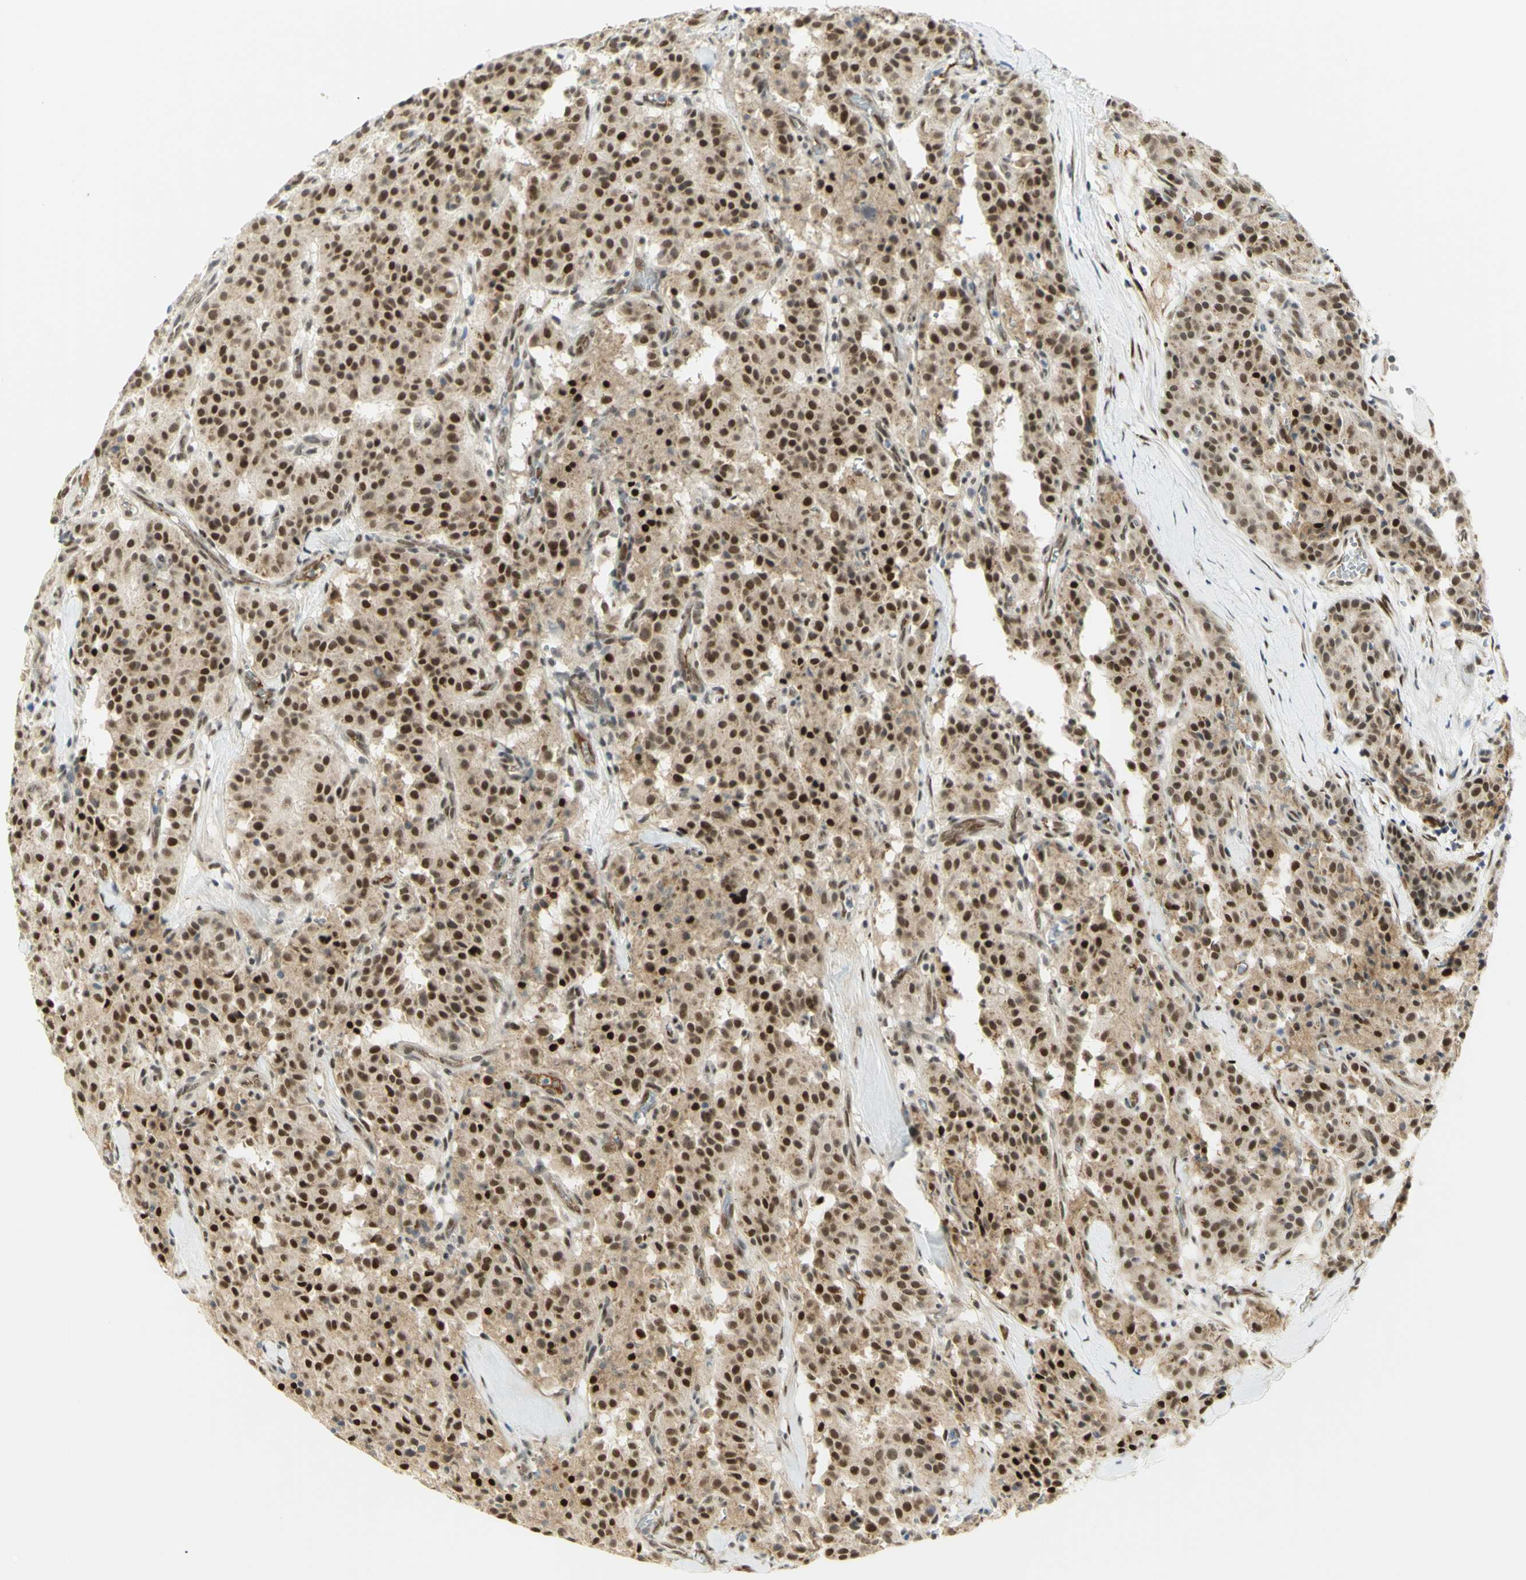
{"staining": {"intensity": "strong", "quantity": ">75%", "location": "nuclear"}, "tissue": "carcinoid", "cell_type": "Tumor cells", "image_type": "cancer", "snomed": [{"axis": "morphology", "description": "Carcinoid, malignant, NOS"}, {"axis": "topography", "description": "Lung"}], "caption": "A histopathology image showing strong nuclear staining in approximately >75% of tumor cells in carcinoid, as visualized by brown immunohistochemical staining.", "gene": "DDX1", "patient": {"sex": "male", "age": 30}}